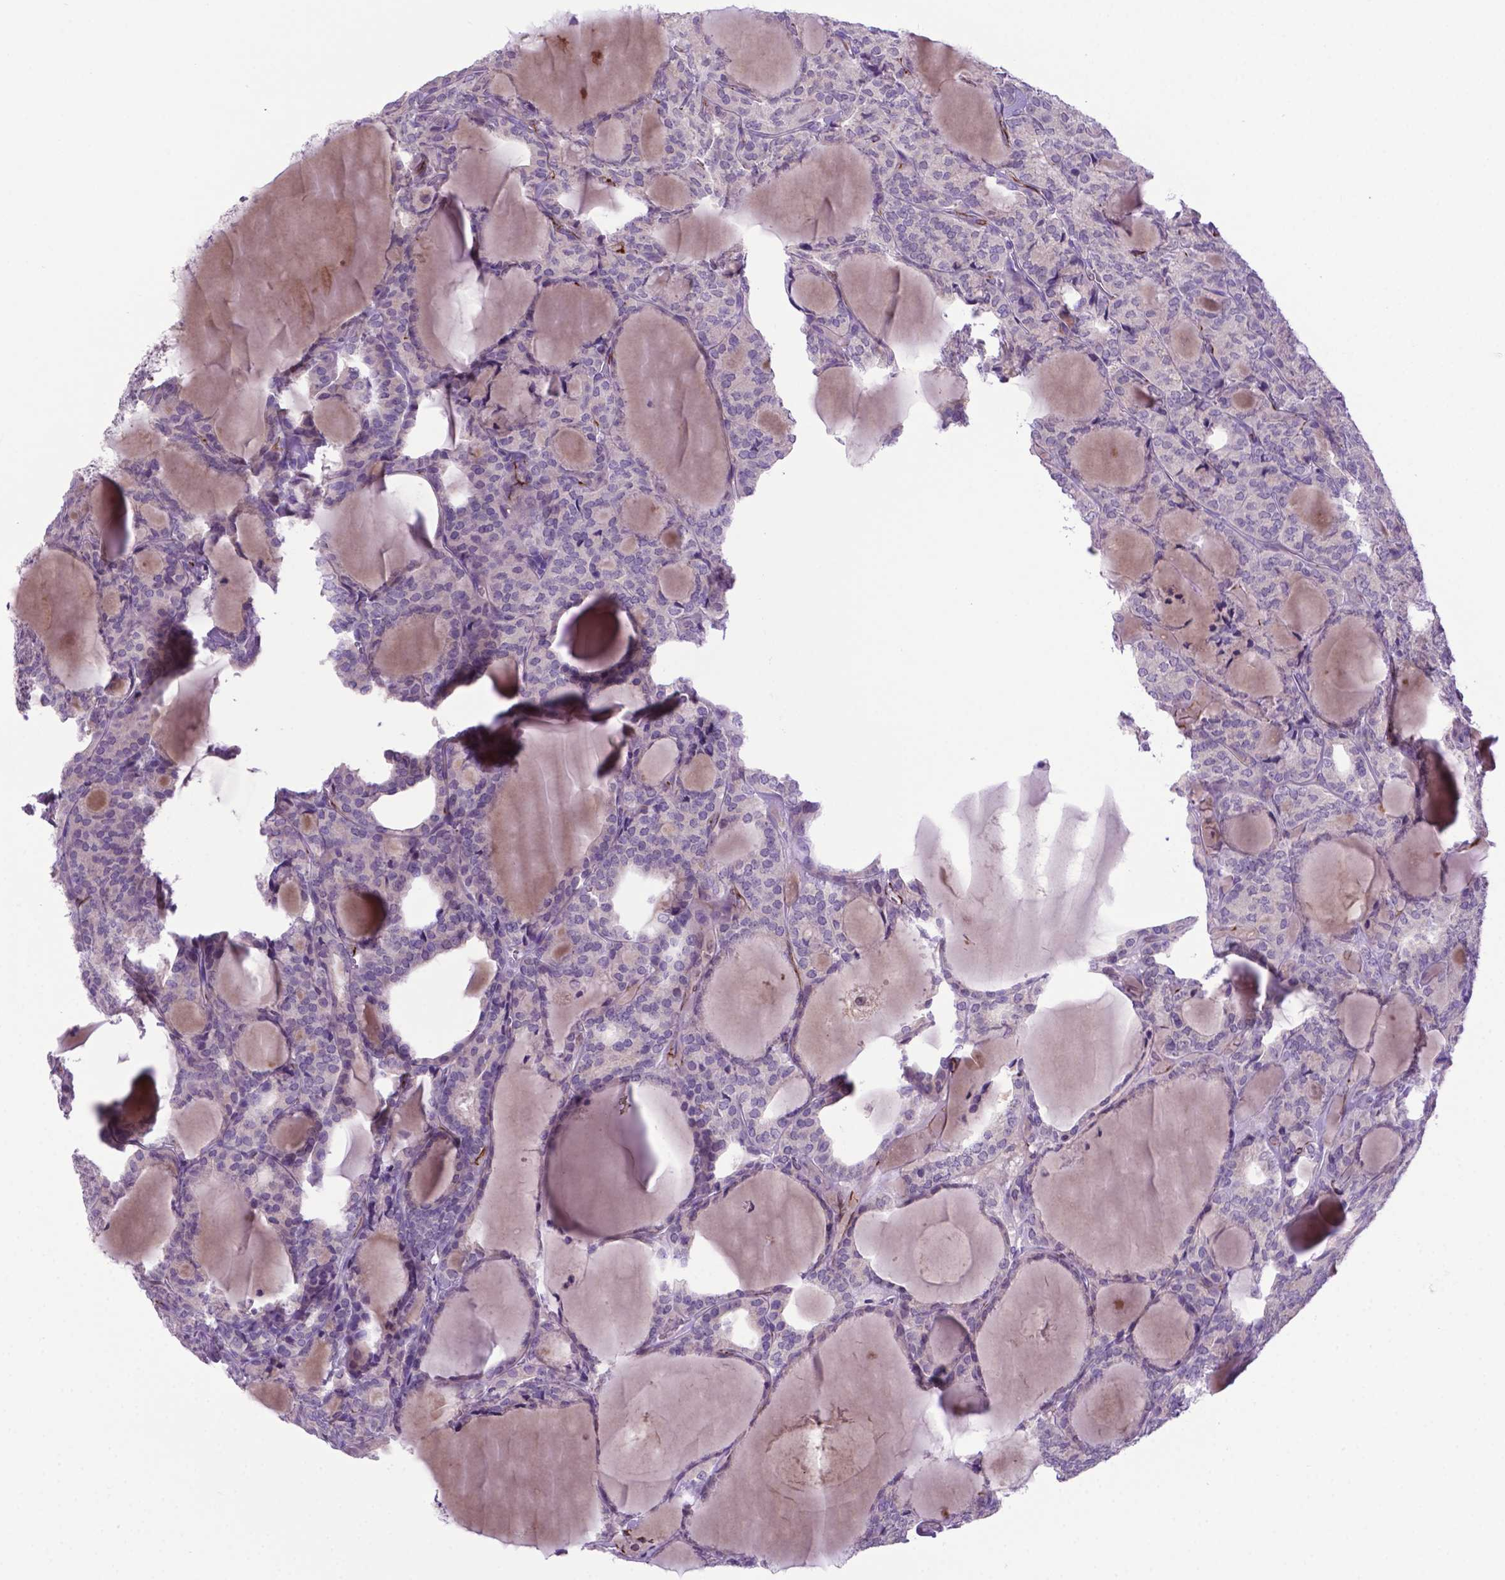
{"staining": {"intensity": "negative", "quantity": "none", "location": "none"}, "tissue": "thyroid cancer", "cell_type": "Tumor cells", "image_type": "cancer", "snomed": [{"axis": "morphology", "description": "Follicular adenoma carcinoma, NOS"}, {"axis": "topography", "description": "Thyroid gland"}], "caption": "Thyroid cancer was stained to show a protein in brown. There is no significant staining in tumor cells. (DAB immunohistochemistry visualized using brightfield microscopy, high magnification).", "gene": "LZTR1", "patient": {"sex": "male", "age": 74}}